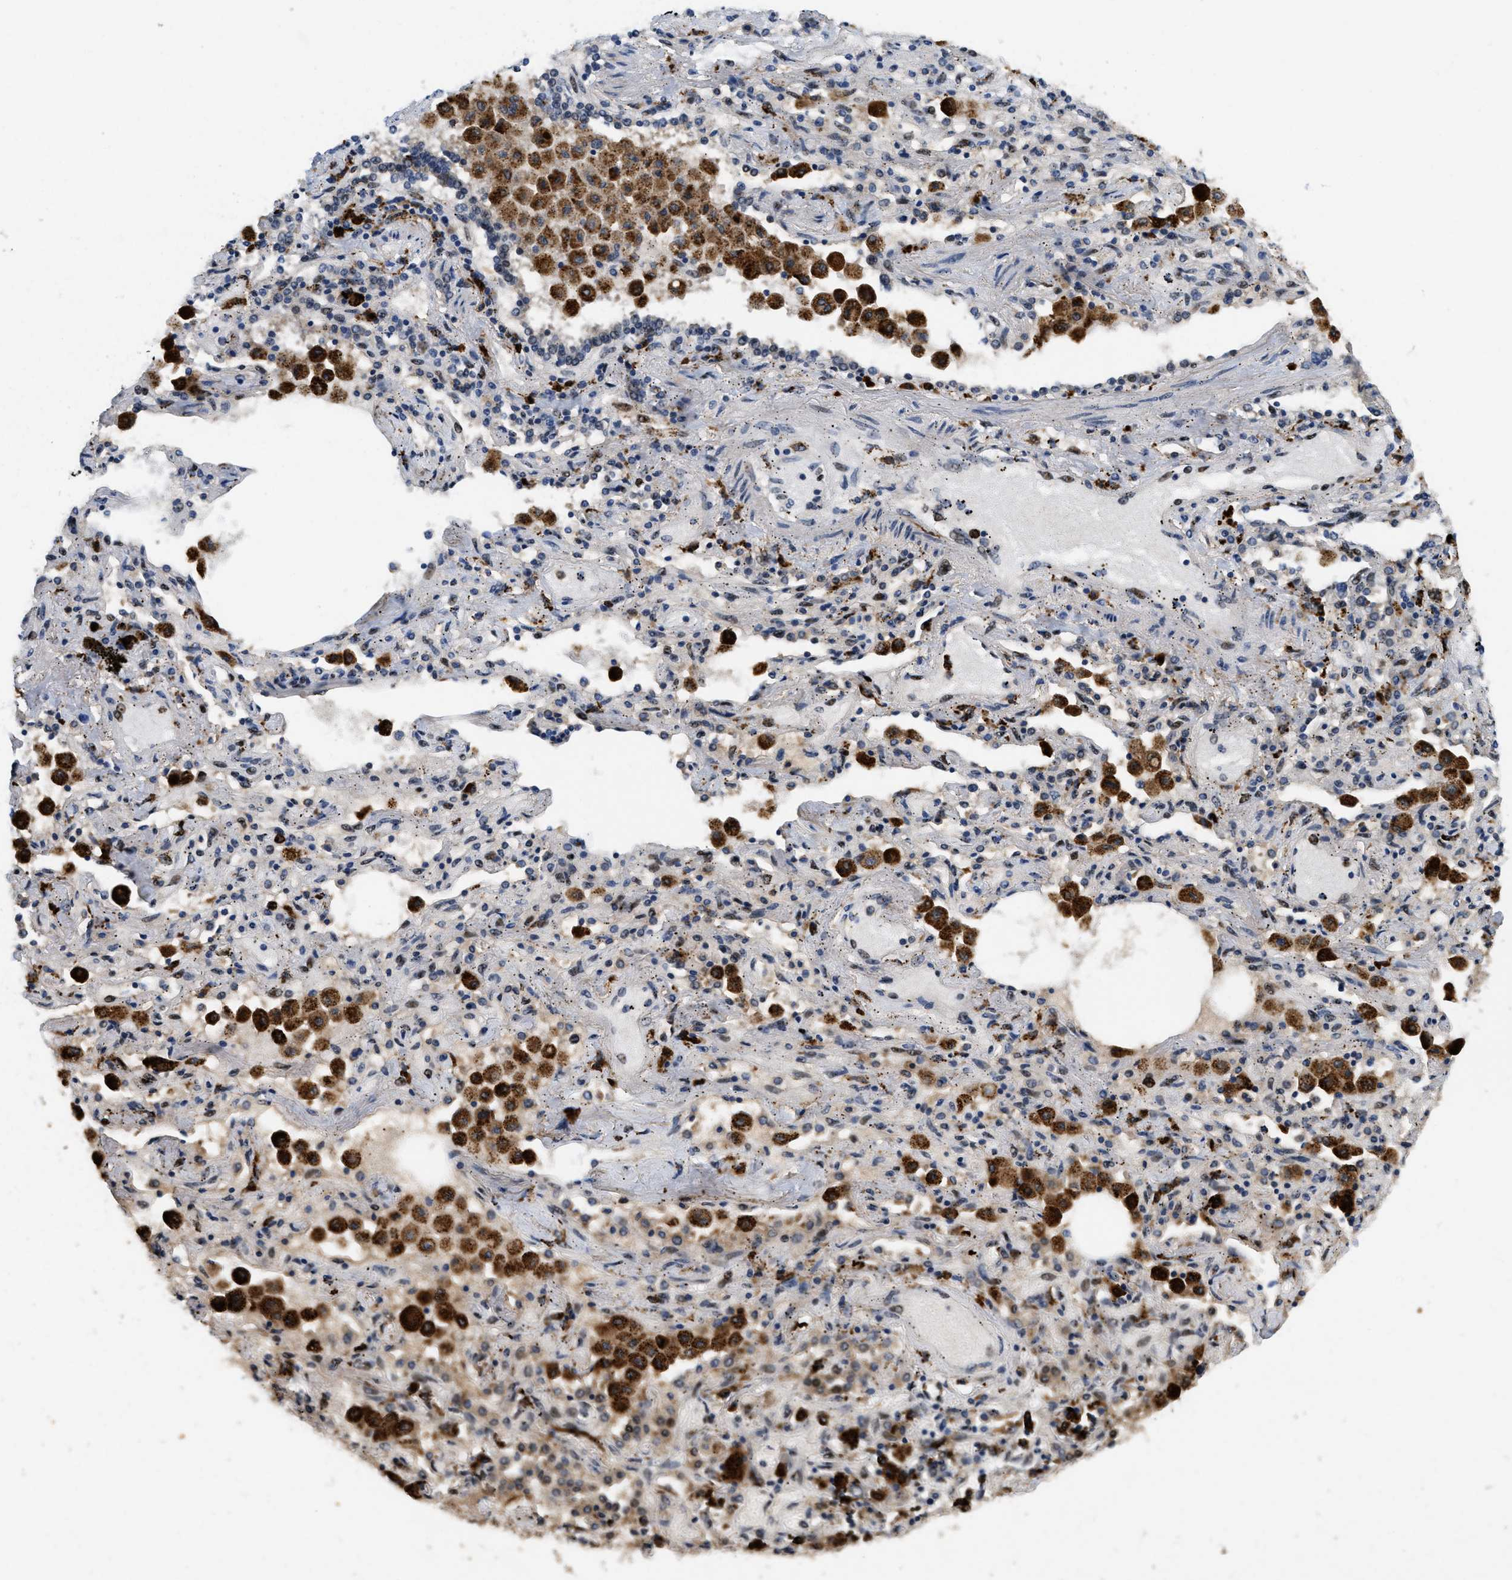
{"staining": {"intensity": "negative", "quantity": "none", "location": "none"}, "tissue": "lung cancer", "cell_type": "Tumor cells", "image_type": "cancer", "snomed": [{"axis": "morphology", "description": "Squamous cell carcinoma, NOS"}, {"axis": "topography", "description": "Lung"}], "caption": "Immunohistochemistry micrograph of neoplastic tissue: human lung squamous cell carcinoma stained with DAB exhibits no significant protein staining in tumor cells.", "gene": "BMPR2", "patient": {"sex": "female", "age": 47}}